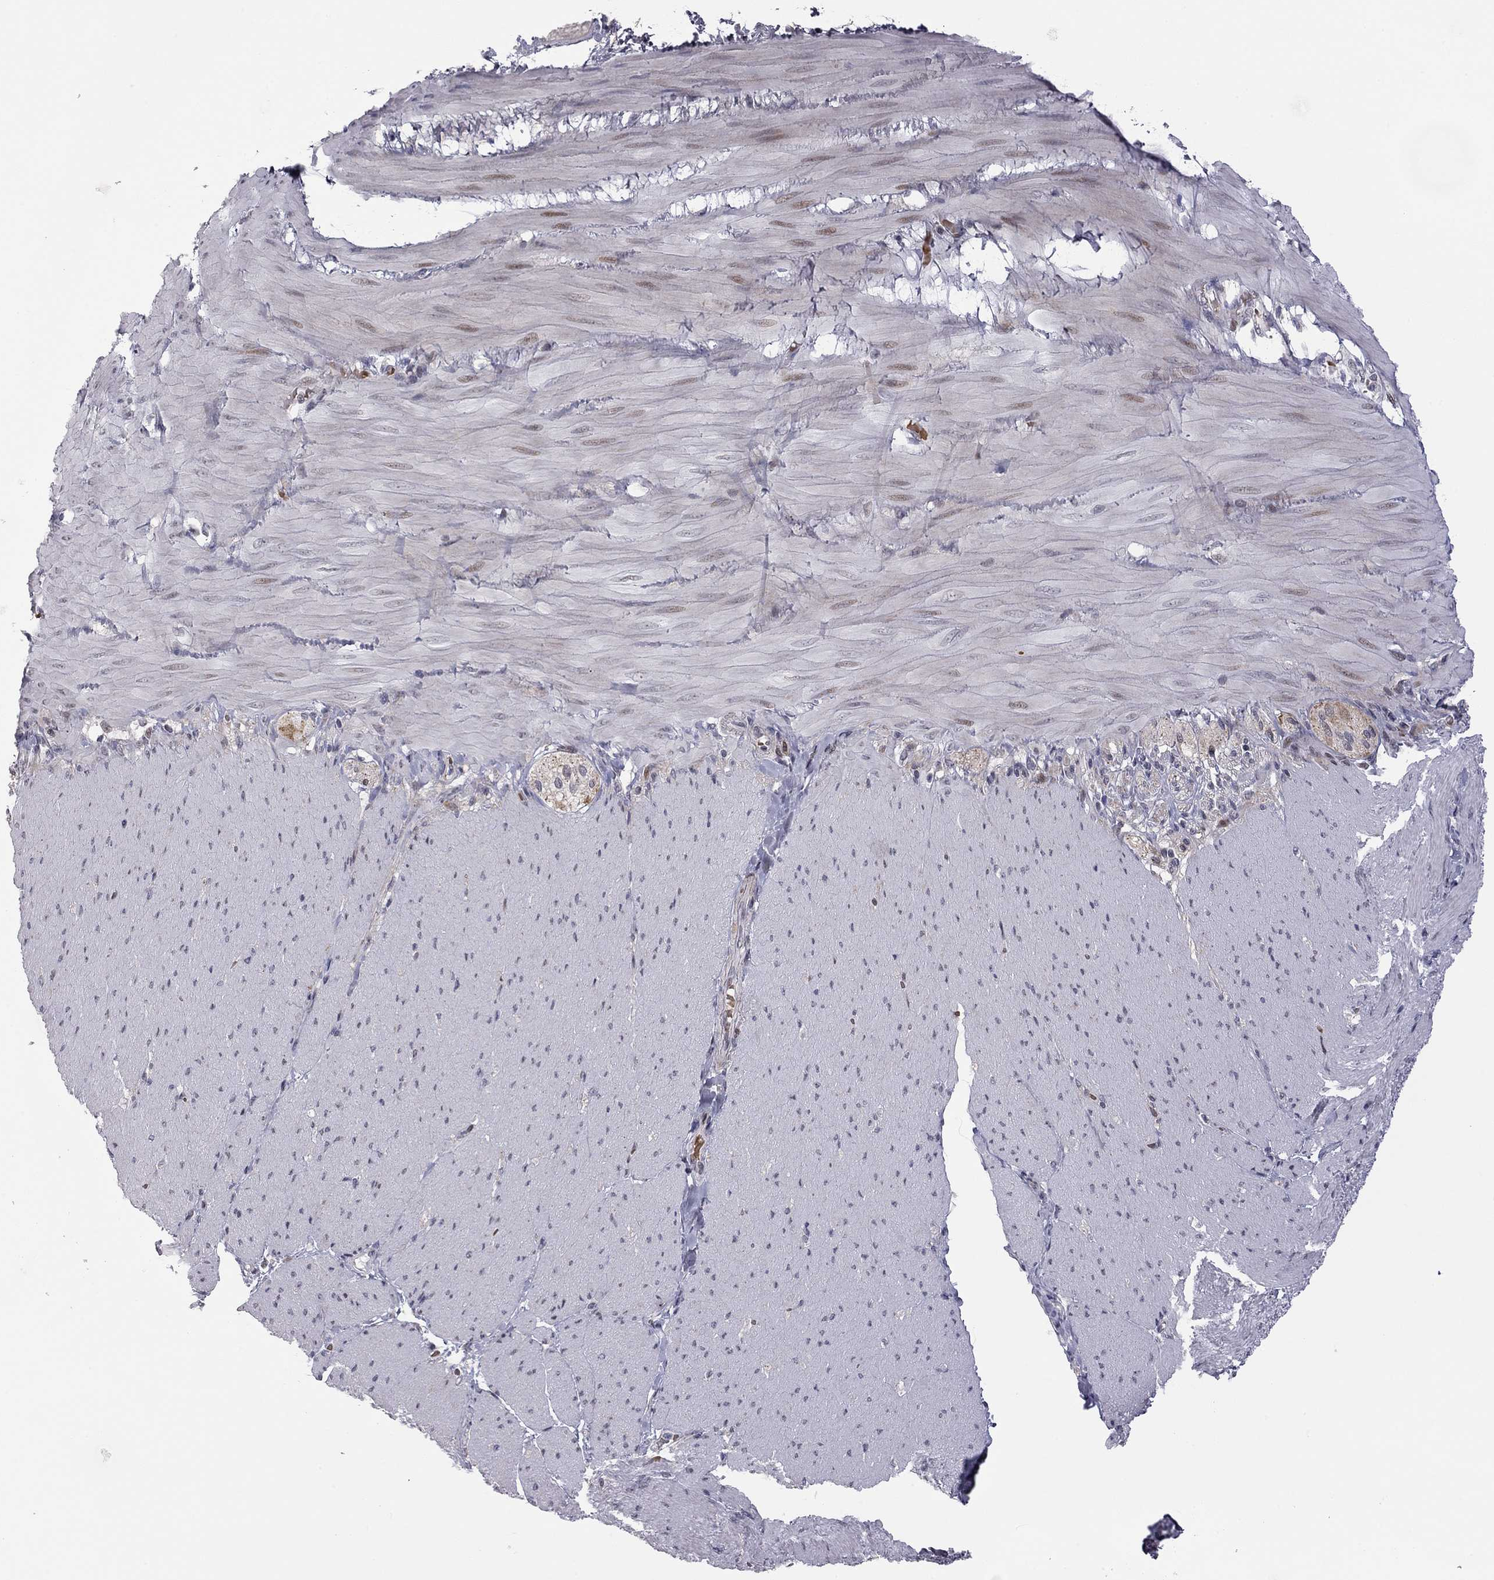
{"staining": {"intensity": "negative", "quantity": "none", "location": "none"}, "tissue": "adipose tissue", "cell_type": "Adipocytes", "image_type": "normal", "snomed": [{"axis": "morphology", "description": "Normal tissue, NOS"}, {"axis": "topography", "description": "Smooth muscle"}, {"axis": "topography", "description": "Duodenum"}, {"axis": "topography", "description": "Peripheral nerve tissue"}], "caption": "Adipocytes are negative for protein expression in normal human adipose tissue. Nuclei are stained in blue.", "gene": "MC3R", "patient": {"sex": "female", "age": 61}}